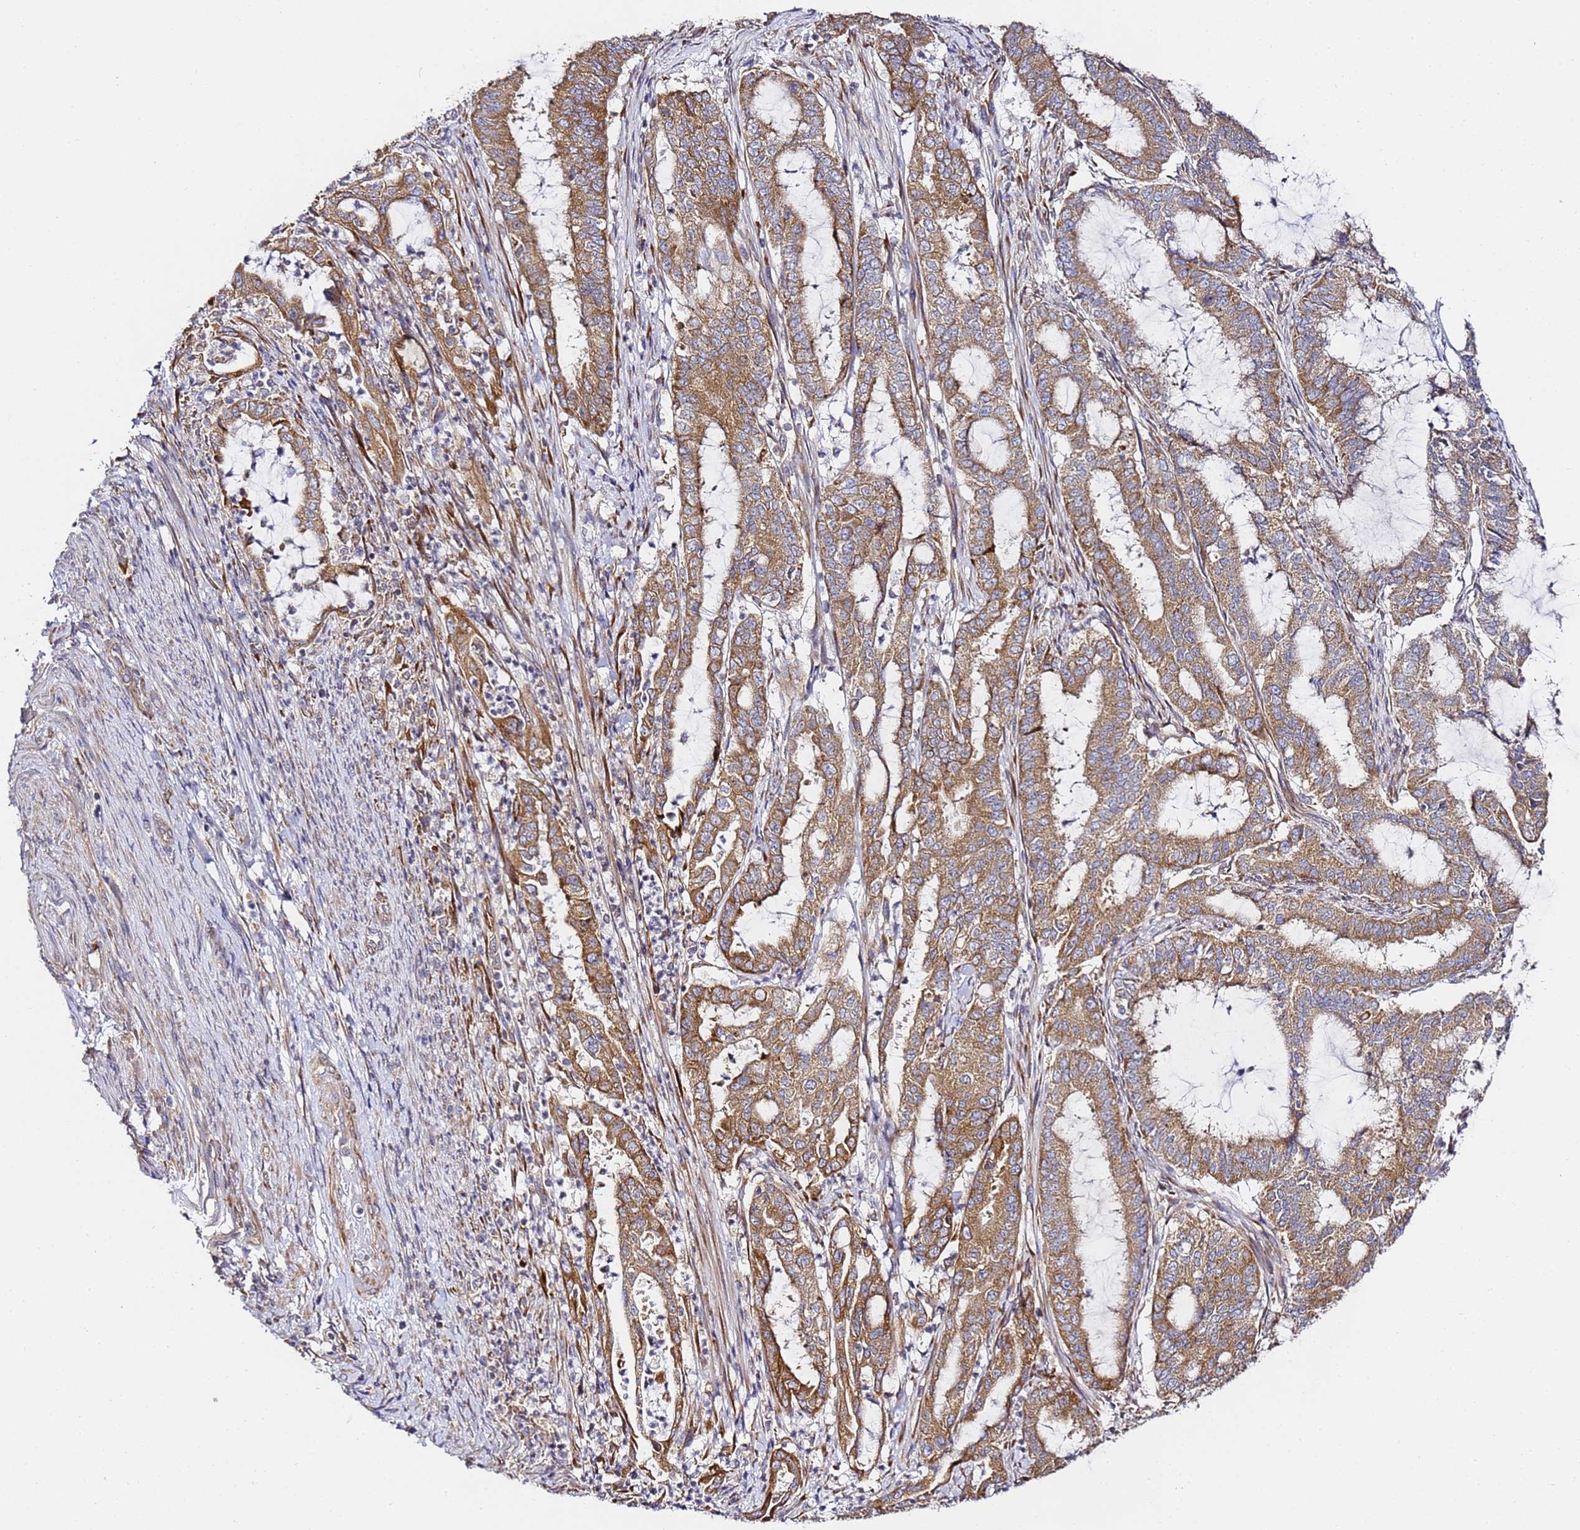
{"staining": {"intensity": "strong", "quantity": ">75%", "location": "cytoplasmic/membranous"}, "tissue": "endometrial cancer", "cell_type": "Tumor cells", "image_type": "cancer", "snomed": [{"axis": "morphology", "description": "Adenocarcinoma, NOS"}, {"axis": "topography", "description": "Endometrium"}], "caption": "Immunohistochemistry (DAB (3,3'-diaminobenzidine)) staining of endometrial cancer (adenocarcinoma) displays strong cytoplasmic/membranous protein positivity in approximately >75% of tumor cells. The staining was performed using DAB to visualize the protein expression in brown, while the nuclei were stained in blue with hematoxylin (Magnification: 20x).", "gene": "RPL13A", "patient": {"sex": "female", "age": 51}}